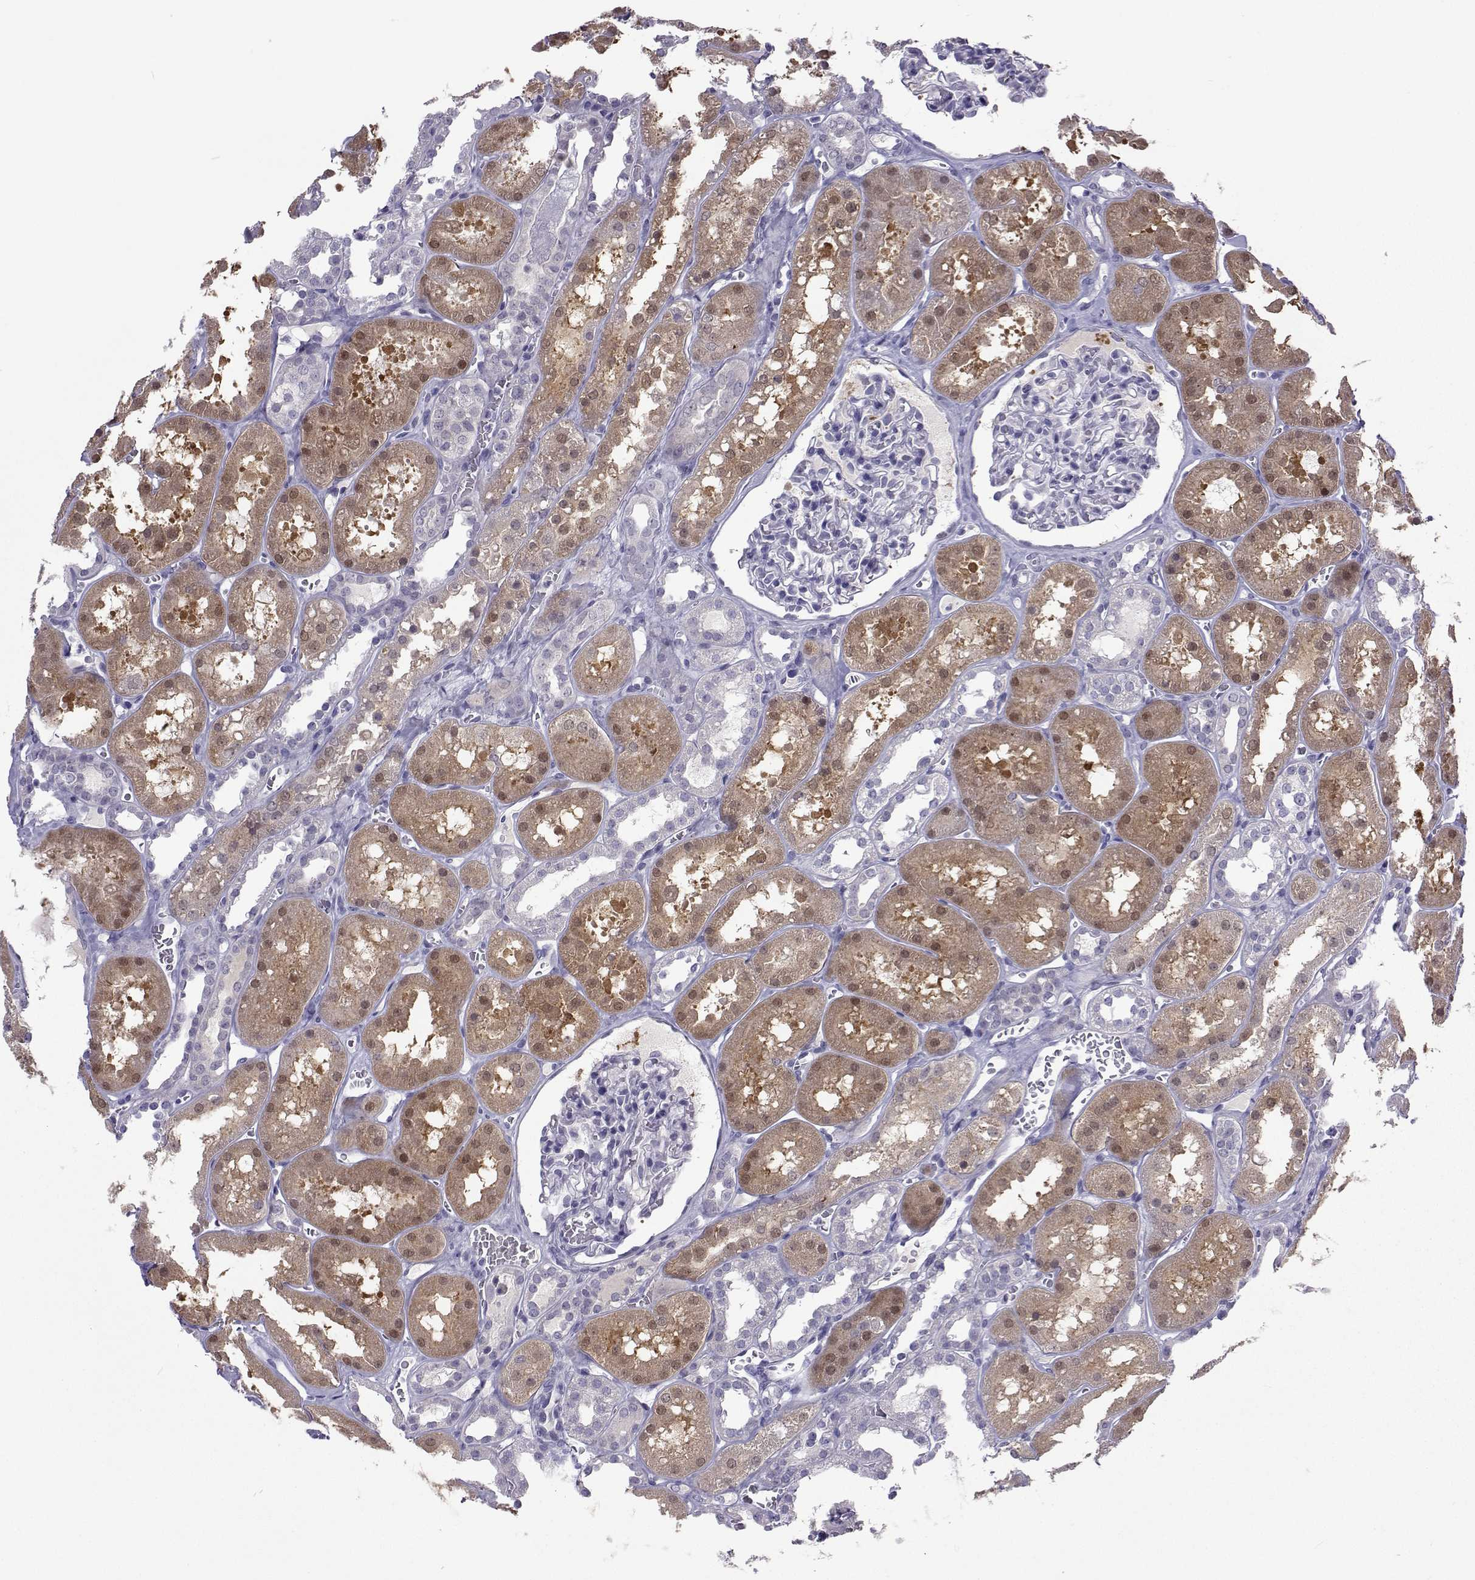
{"staining": {"intensity": "negative", "quantity": "none", "location": "none"}, "tissue": "kidney", "cell_type": "Cells in glomeruli", "image_type": "normal", "snomed": [{"axis": "morphology", "description": "Normal tissue, NOS"}, {"axis": "topography", "description": "Kidney"}], "caption": "DAB (3,3'-diaminobenzidine) immunohistochemical staining of benign human kidney displays no significant expression in cells in glomeruli.", "gene": "GALM", "patient": {"sex": "female", "age": 41}}